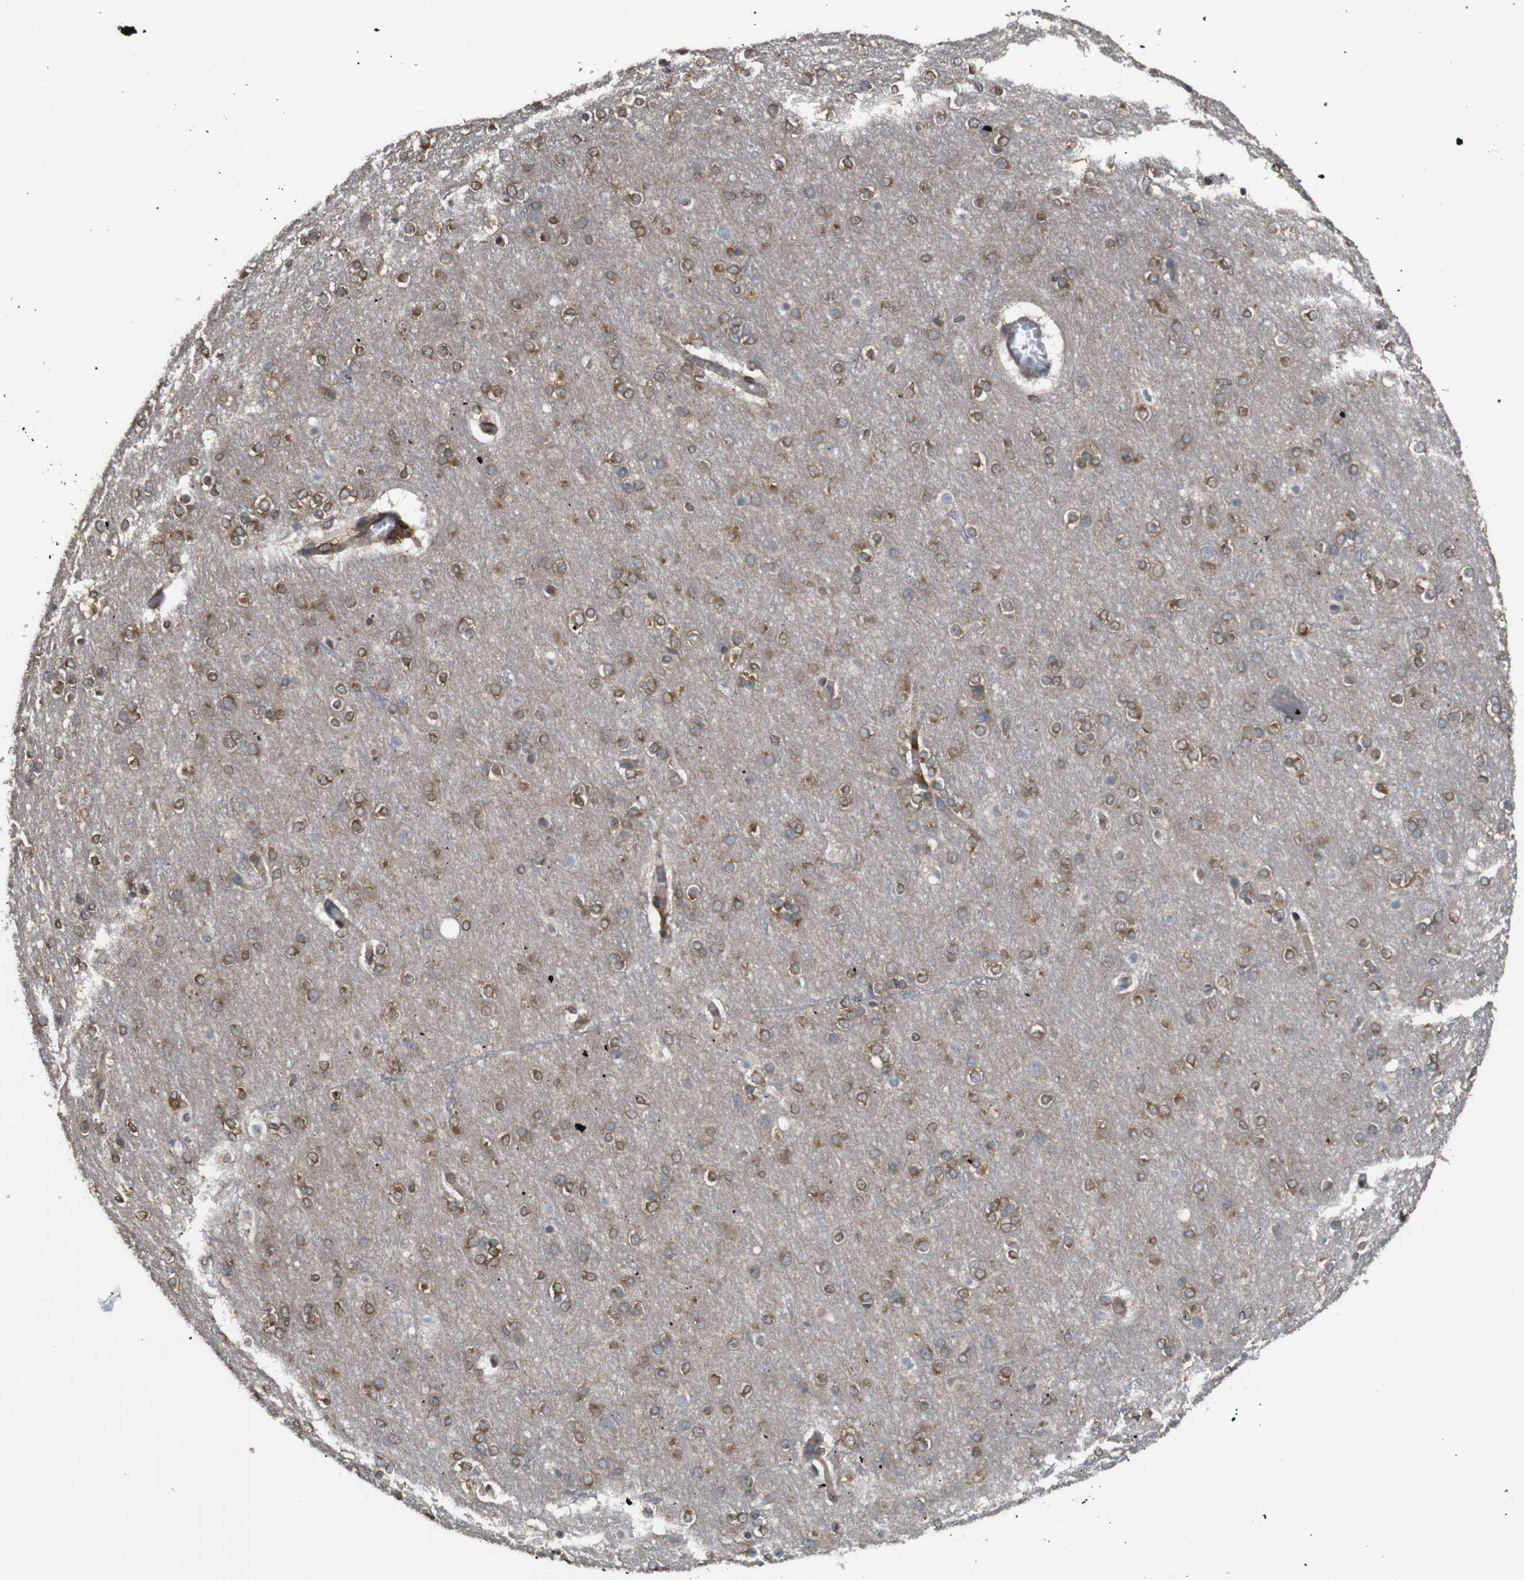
{"staining": {"intensity": "weak", "quantity": ">75%", "location": "cytoplasmic/membranous"}, "tissue": "cerebral cortex", "cell_type": "Endothelial cells", "image_type": "normal", "snomed": [{"axis": "morphology", "description": "Normal tissue, NOS"}, {"axis": "topography", "description": "Cerebral cortex"}], "caption": "This is a micrograph of immunohistochemistry (IHC) staining of normal cerebral cortex, which shows weak expression in the cytoplasmic/membranous of endothelial cells.", "gene": "KSR1", "patient": {"sex": "female", "age": 54}}